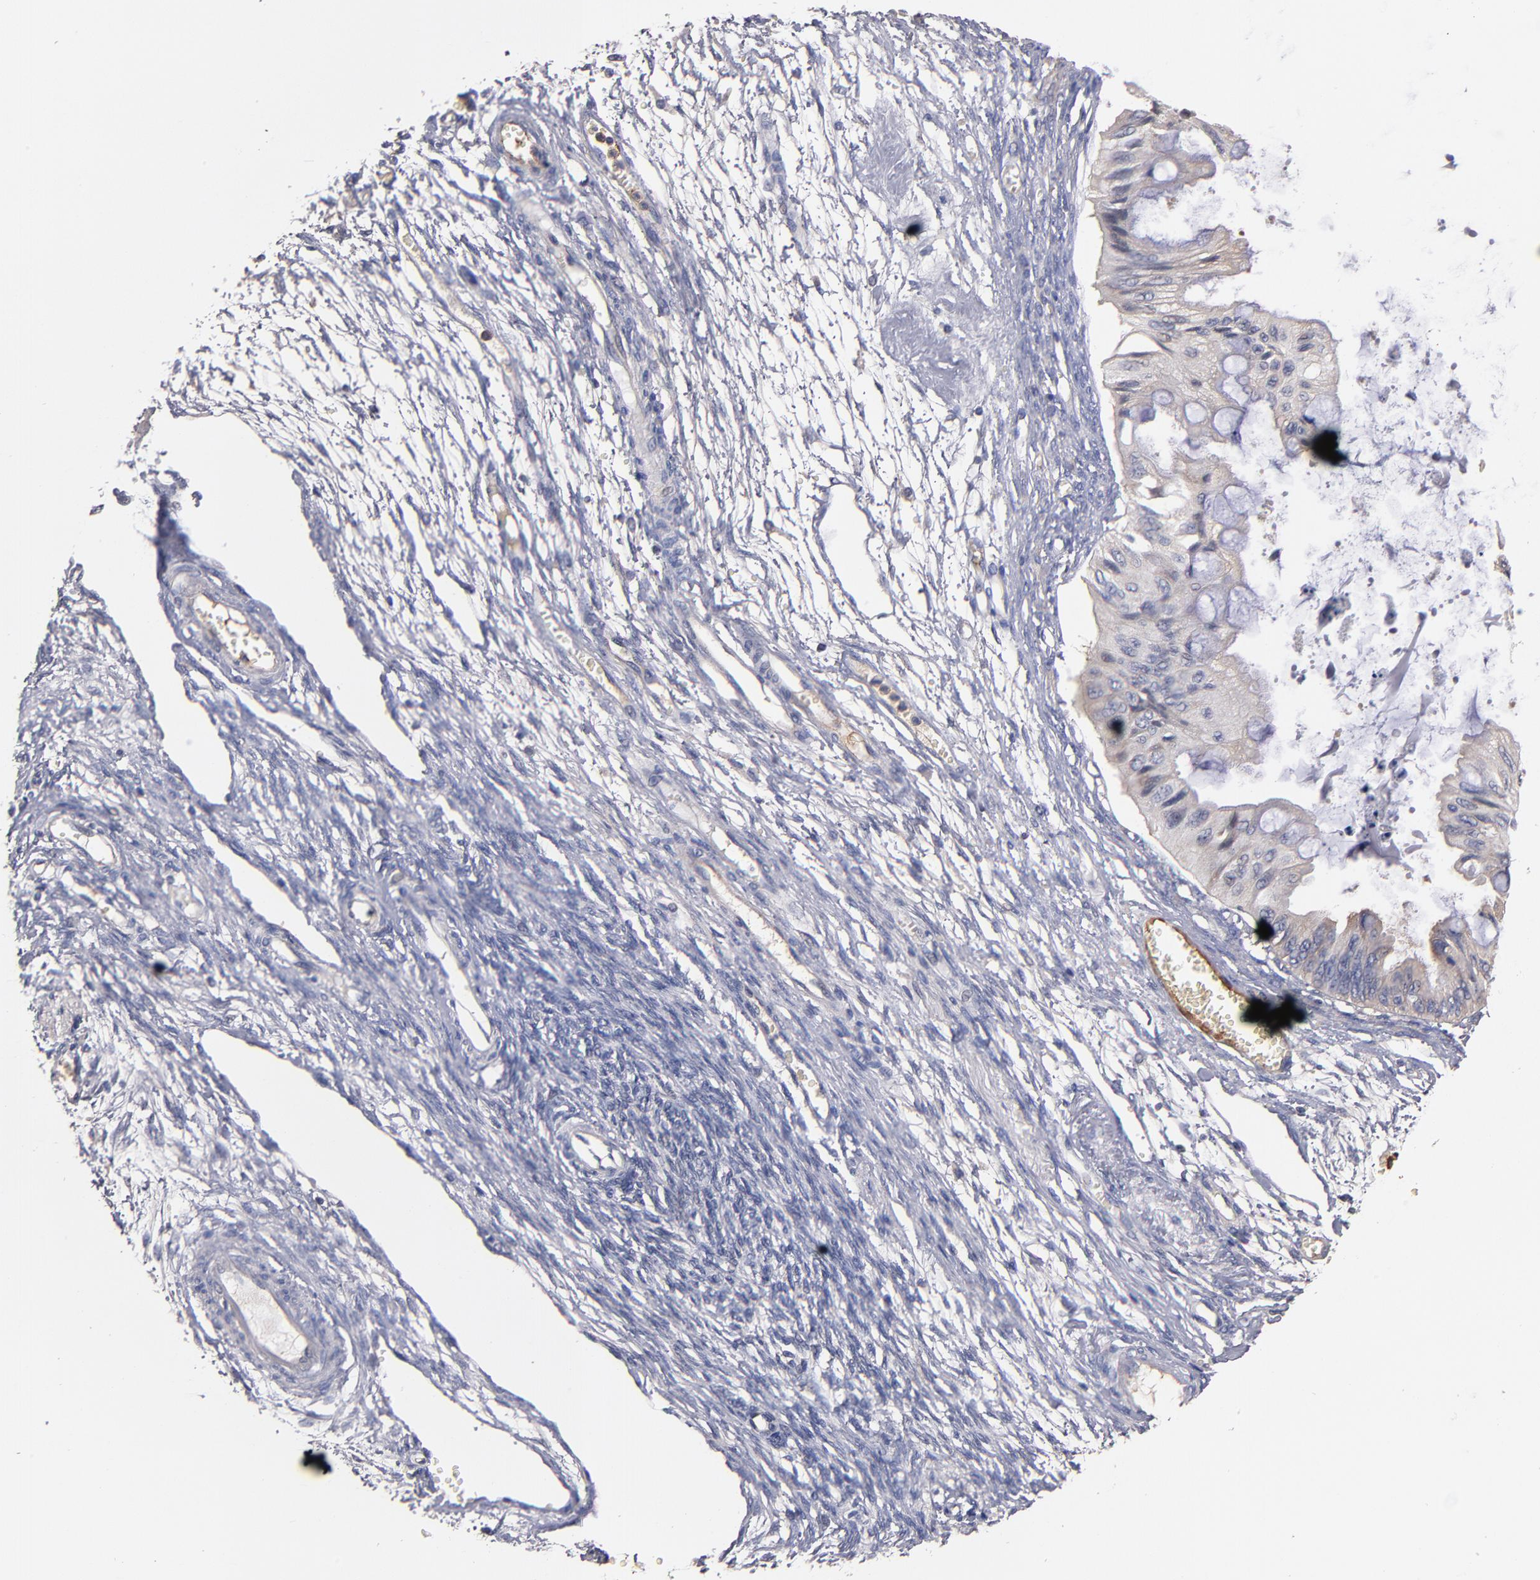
{"staining": {"intensity": "weak", "quantity": "<25%", "location": "cytoplasmic/membranous"}, "tissue": "ovarian cancer", "cell_type": "Tumor cells", "image_type": "cancer", "snomed": [{"axis": "morphology", "description": "Cystadenocarcinoma, mucinous, NOS"}, {"axis": "topography", "description": "Ovary"}], "caption": "An image of human ovarian cancer is negative for staining in tumor cells. (DAB (3,3'-diaminobenzidine) immunohistochemistry (IHC), high magnification).", "gene": "DACT1", "patient": {"sex": "female", "age": 57}}